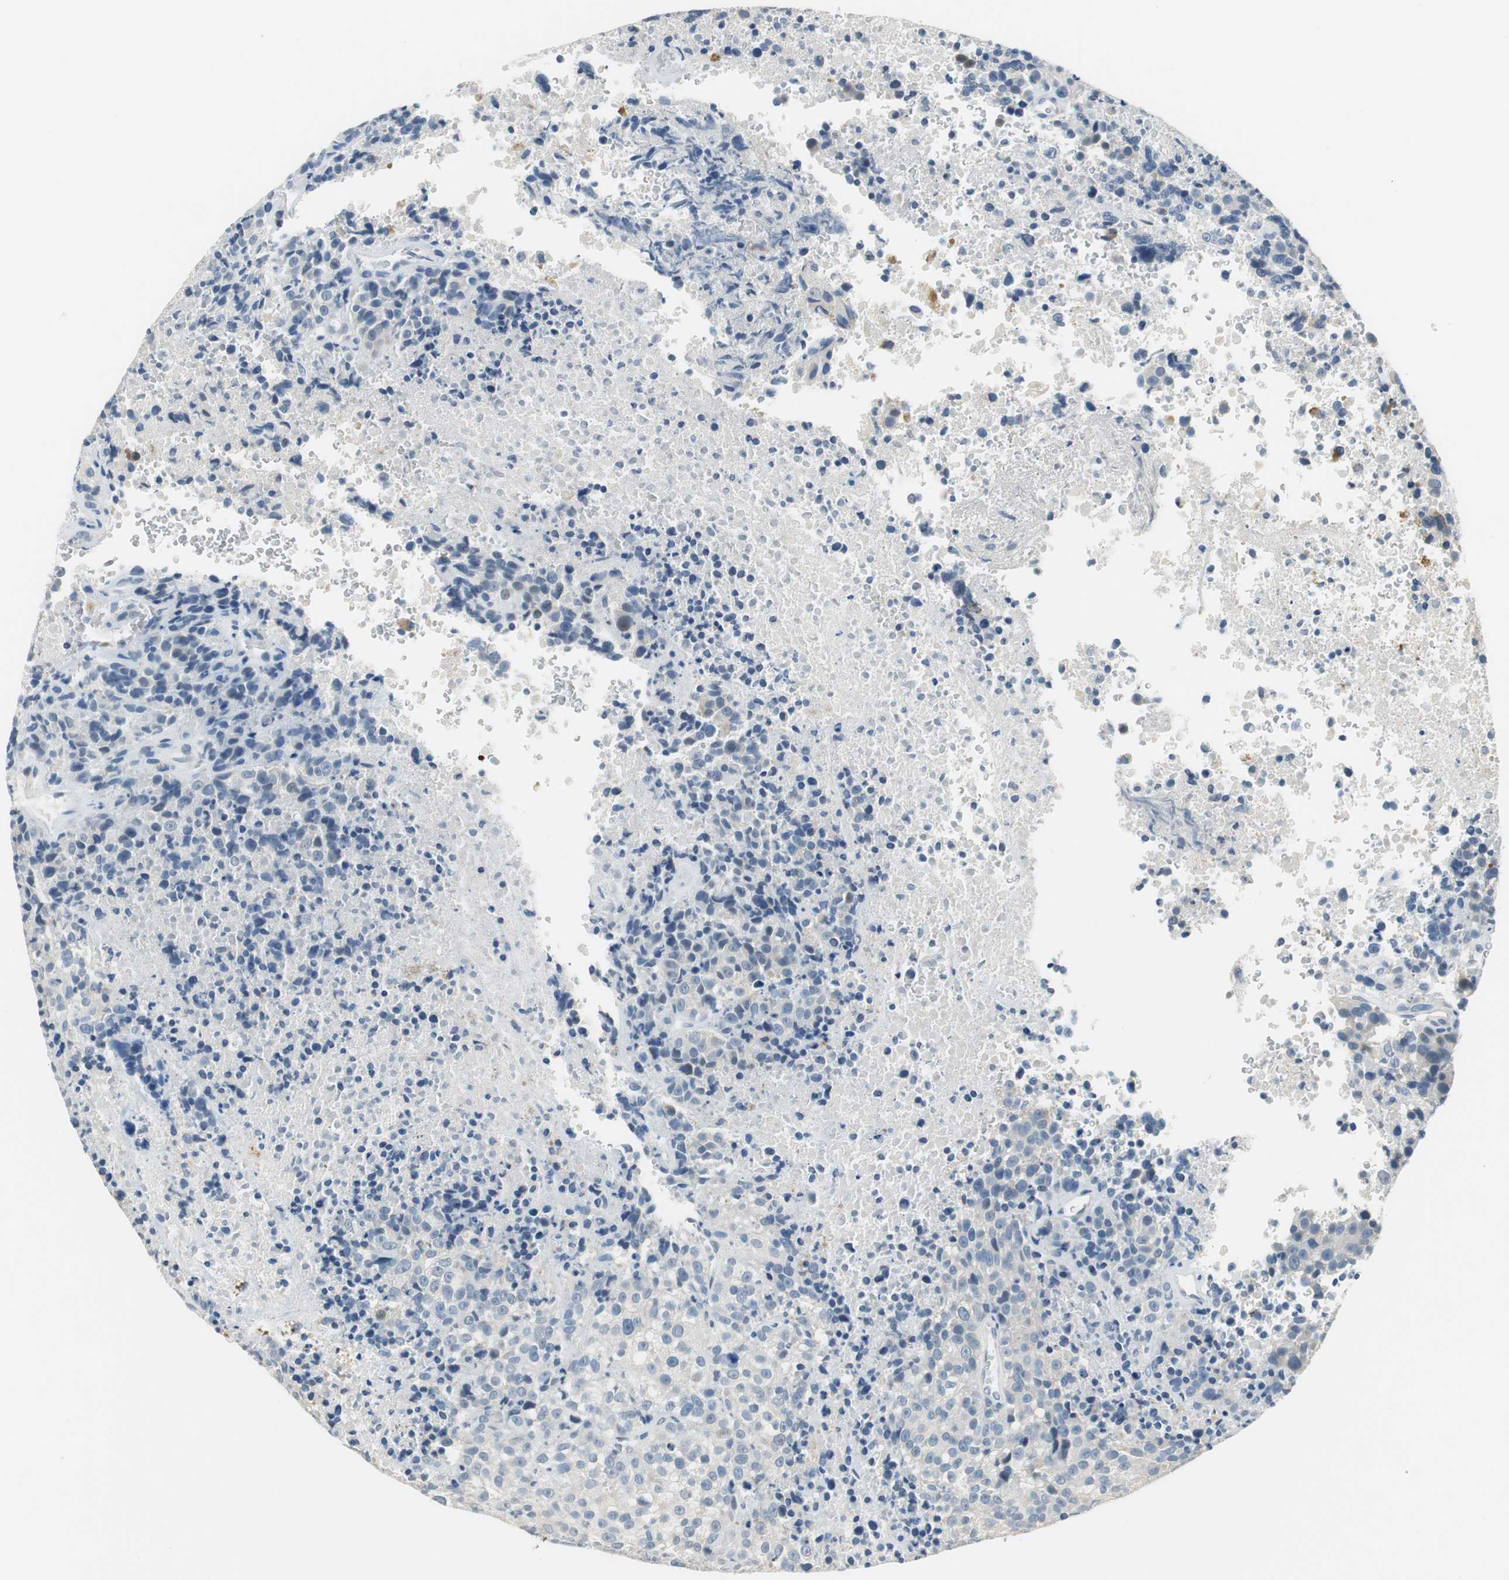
{"staining": {"intensity": "negative", "quantity": "none", "location": "none"}, "tissue": "melanoma", "cell_type": "Tumor cells", "image_type": "cancer", "snomed": [{"axis": "morphology", "description": "Malignant melanoma, Metastatic site"}, {"axis": "topography", "description": "Cerebral cortex"}], "caption": "This is an immunohistochemistry (IHC) photomicrograph of melanoma. There is no positivity in tumor cells.", "gene": "GLCCI1", "patient": {"sex": "female", "age": 52}}